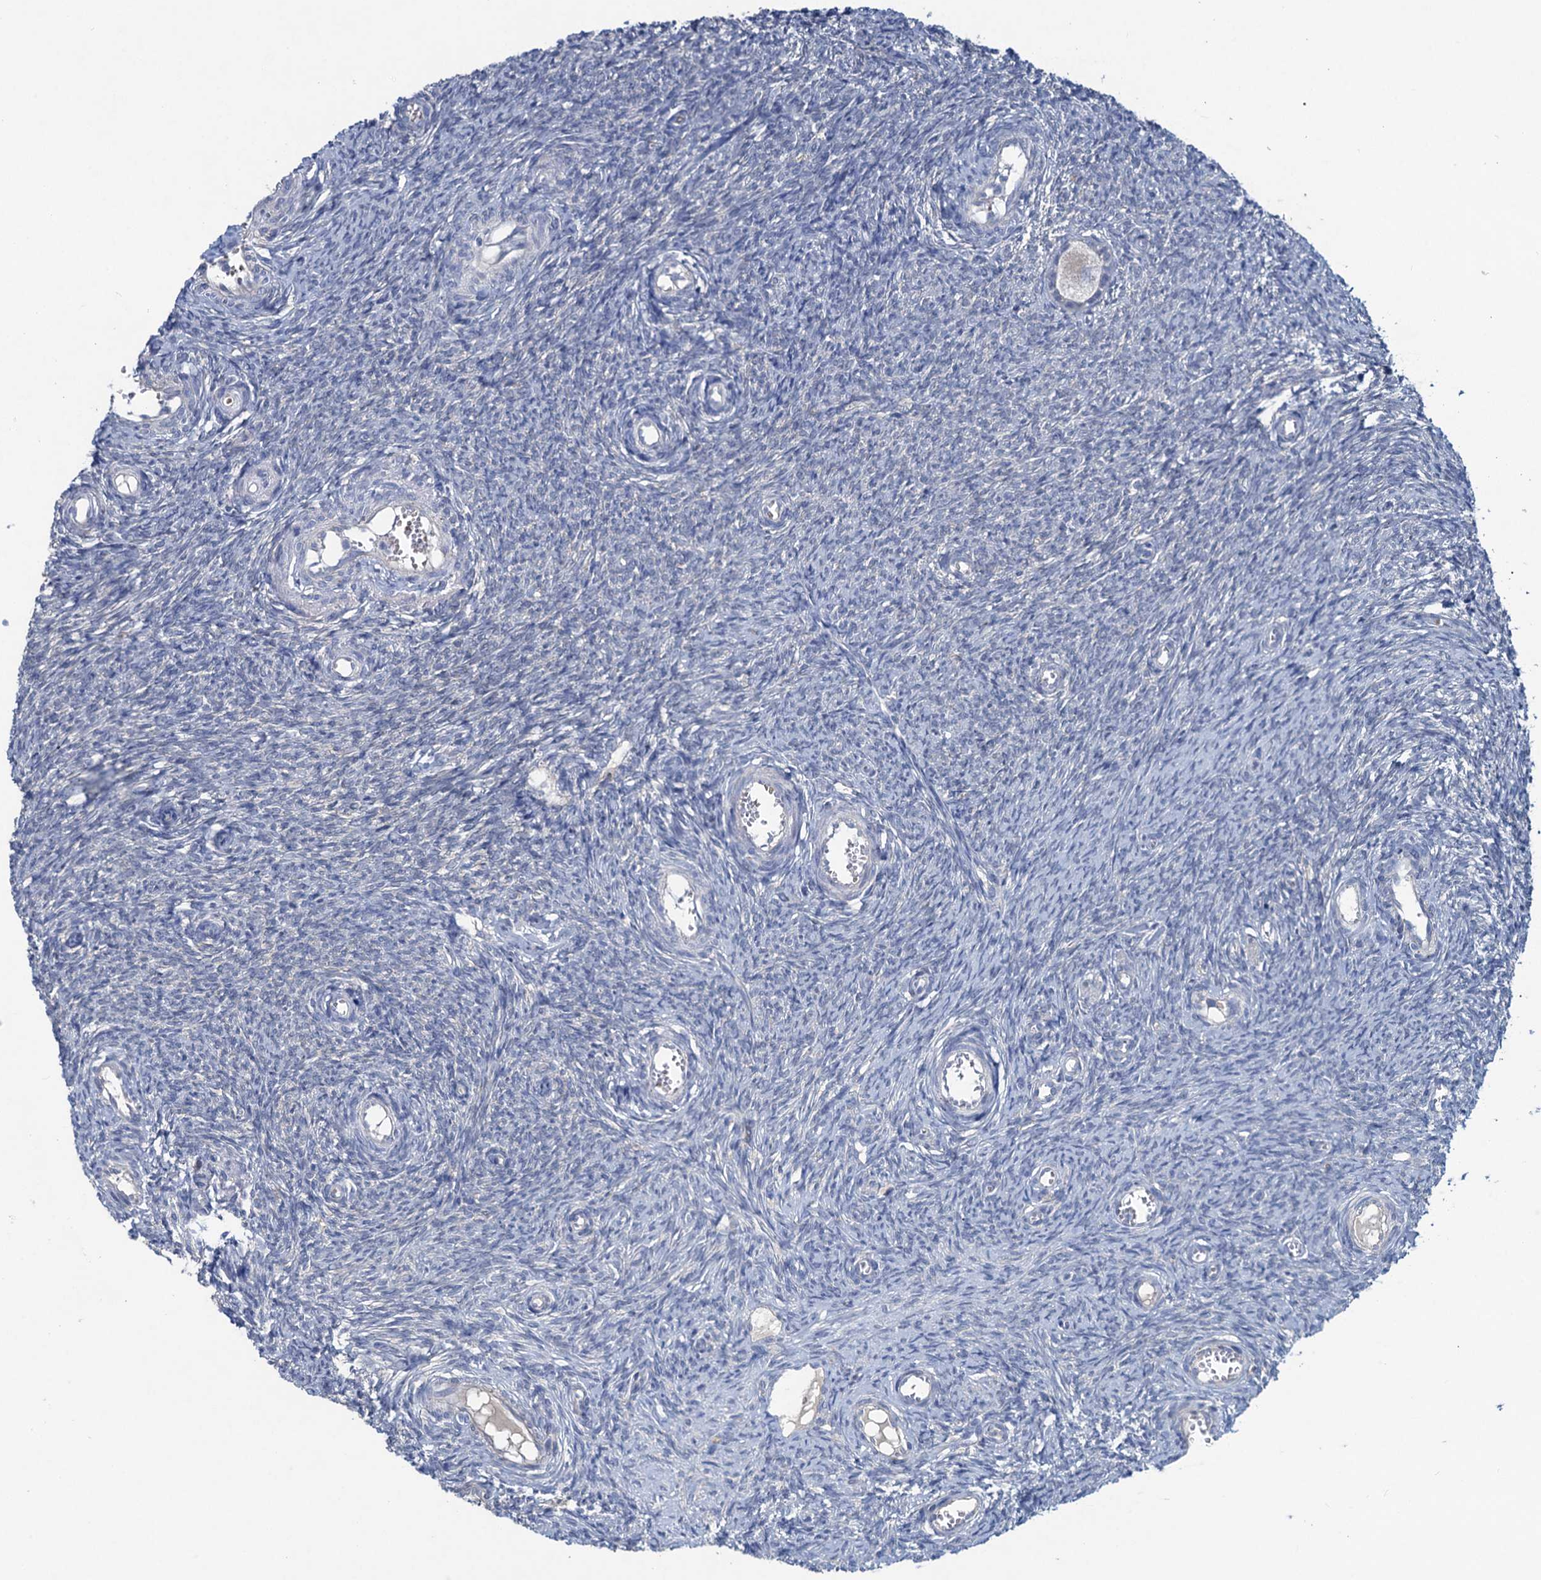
{"staining": {"intensity": "negative", "quantity": "none", "location": "none"}, "tissue": "ovary", "cell_type": "Follicle cells", "image_type": "normal", "snomed": [{"axis": "morphology", "description": "Normal tissue, NOS"}, {"axis": "topography", "description": "Ovary"}], "caption": "High magnification brightfield microscopy of unremarkable ovary stained with DAB (3,3'-diaminobenzidine) (brown) and counterstained with hematoxylin (blue): follicle cells show no significant staining.", "gene": "RTKN2", "patient": {"sex": "female", "age": 44}}